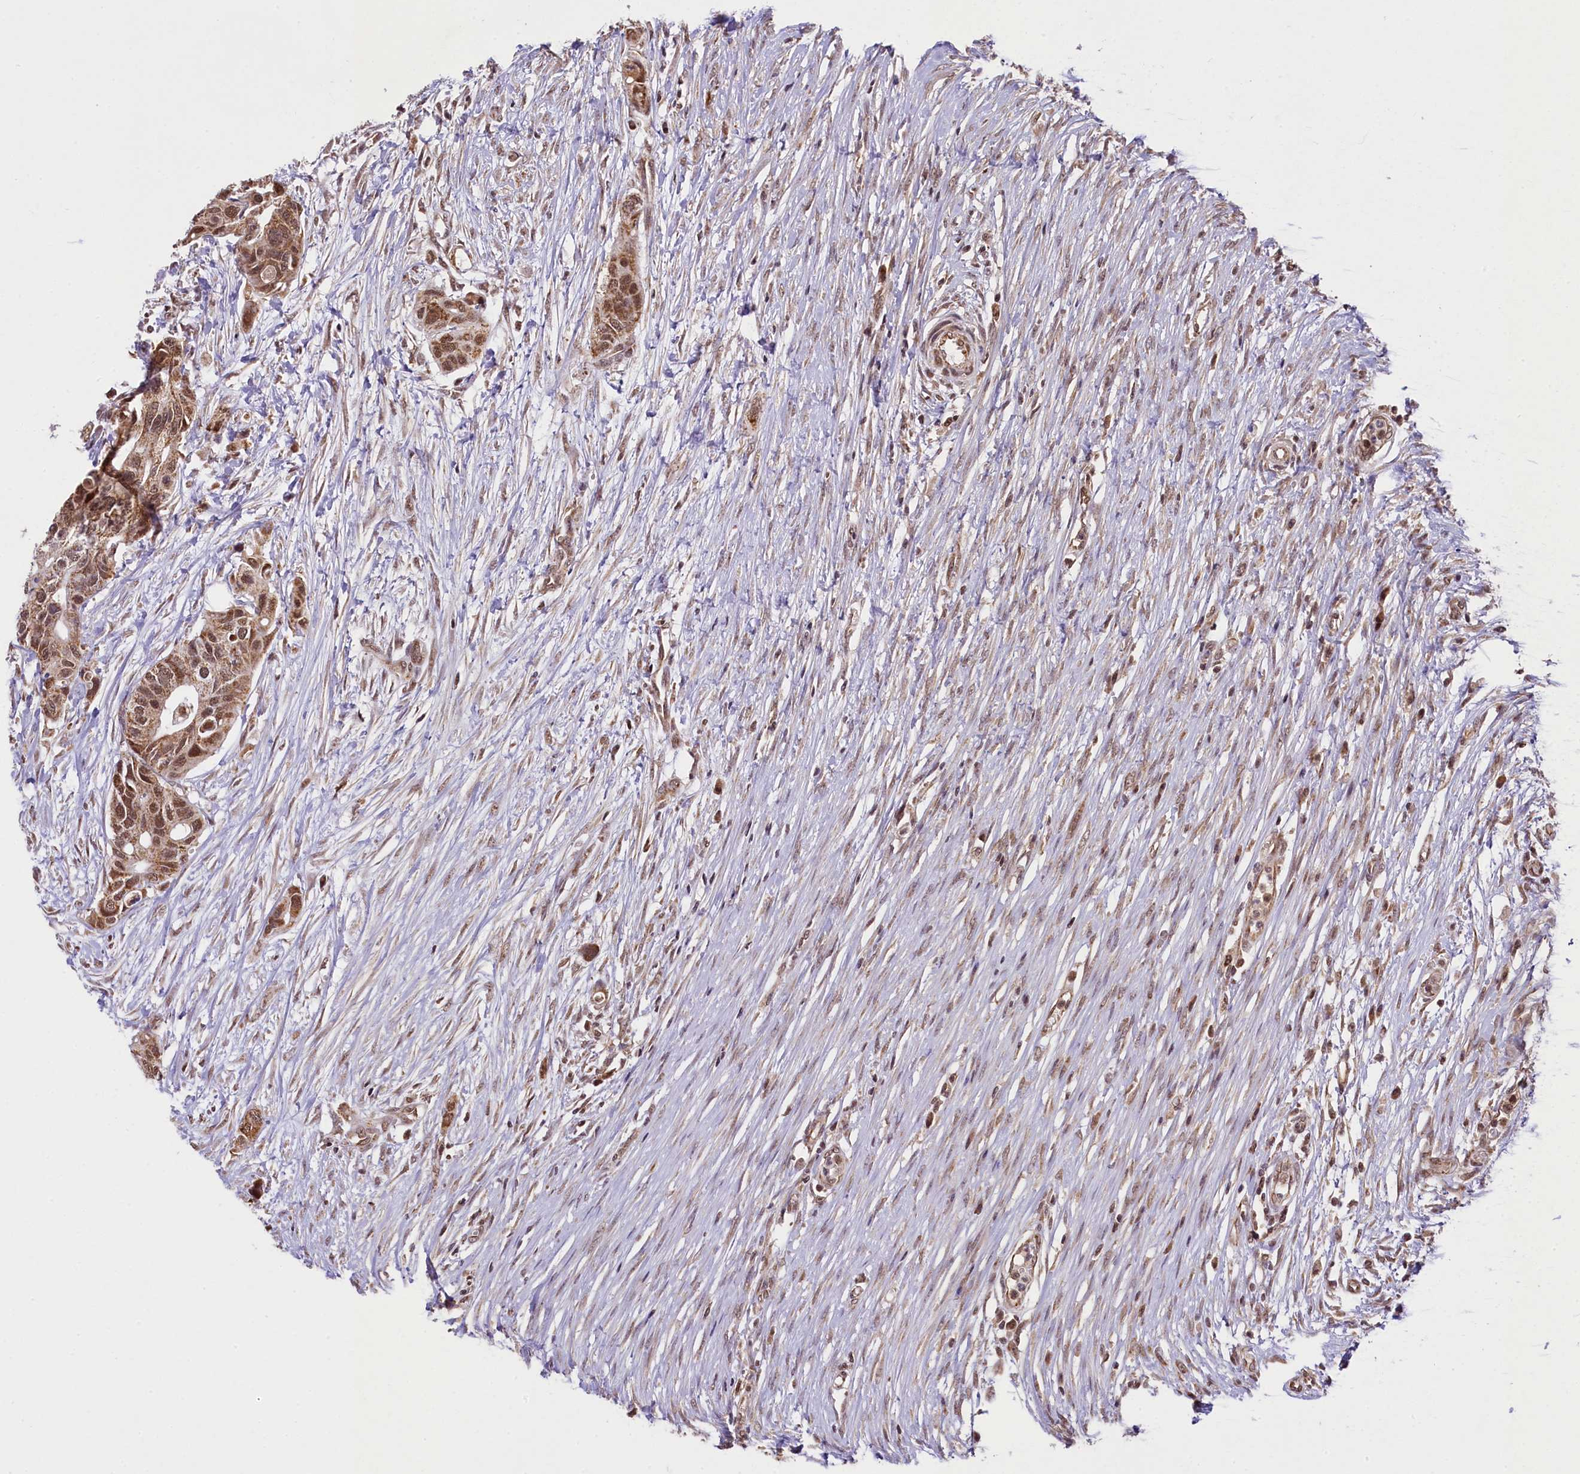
{"staining": {"intensity": "moderate", "quantity": ">75%", "location": "cytoplasmic/membranous,nuclear"}, "tissue": "colorectal cancer", "cell_type": "Tumor cells", "image_type": "cancer", "snomed": [{"axis": "morphology", "description": "Adenocarcinoma, NOS"}, {"axis": "topography", "description": "Colon"}], "caption": "Adenocarcinoma (colorectal) stained for a protein reveals moderate cytoplasmic/membranous and nuclear positivity in tumor cells.", "gene": "PAF1", "patient": {"sex": "male", "age": 77}}